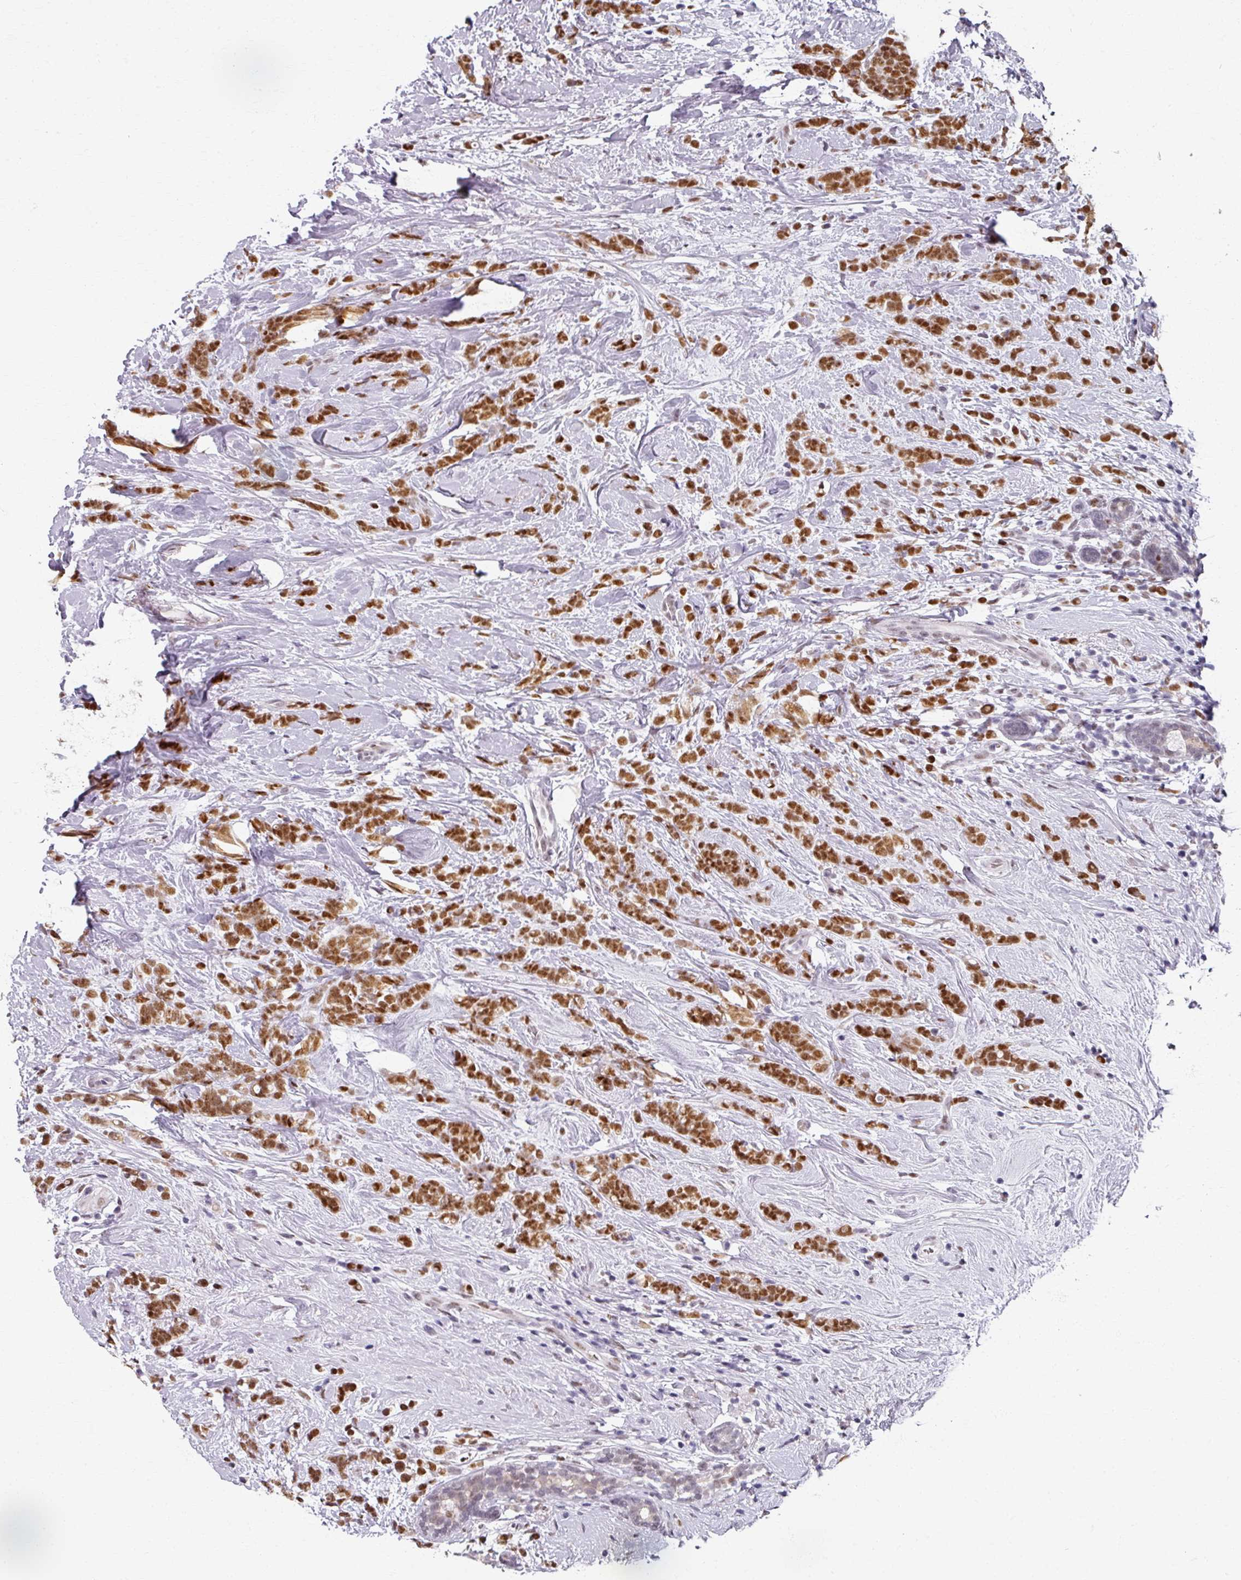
{"staining": {"intensity": "moderate", "quantity": ">75%", "location": "nuclear"}, "tissue": "breast cancer", "cell_type": "Tumor cells", "image_type": "cancer", "snomed": [{"axis": "morphology", "description": "Lobular carcinoma"}, {"axis": "topography", "description": "Breast"}], "caption": "The image displays staining of breast lobular carcinoma, revealing moderate nuclear protein staining (brown color) within tumor cells.", "gene": "RIPOR3", "patient": {"sex": "female", "age": 58}}